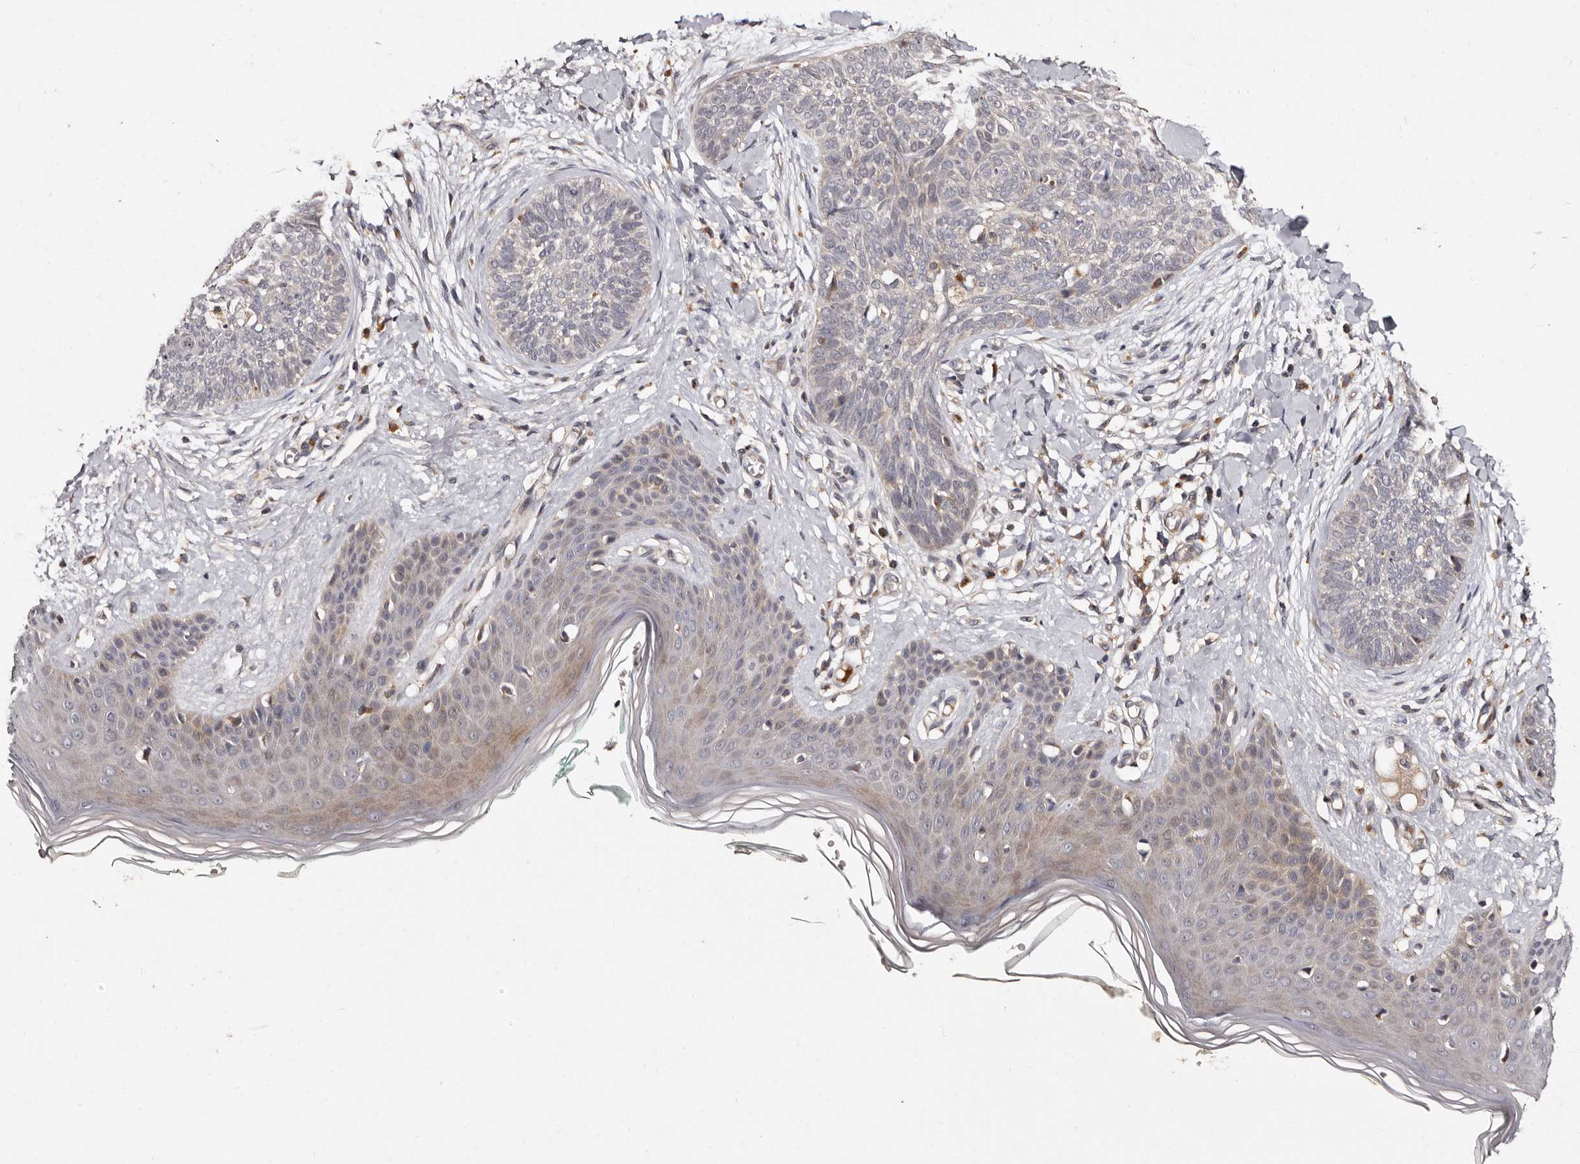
{"staining": {"intensity": "negative", "quantity": "none", "location": "none"}, "tissue": "skin cancer", "cell_type": "Tumor cells", "image_type": "cancer", "snomed": [{"axis": "morphology", "description": "Basal cell carcinoma"}, {"axis": "topography", "description": "Skin"}], "caption": "DAB (3,3'-diaminobenzidine) immunohistochemical staining of skin cancer (basal cell carcinoma) displays no significant expression in tumor cells.", "gene": "DNPH1", "patient": {"sex": "female", "age": 59}}